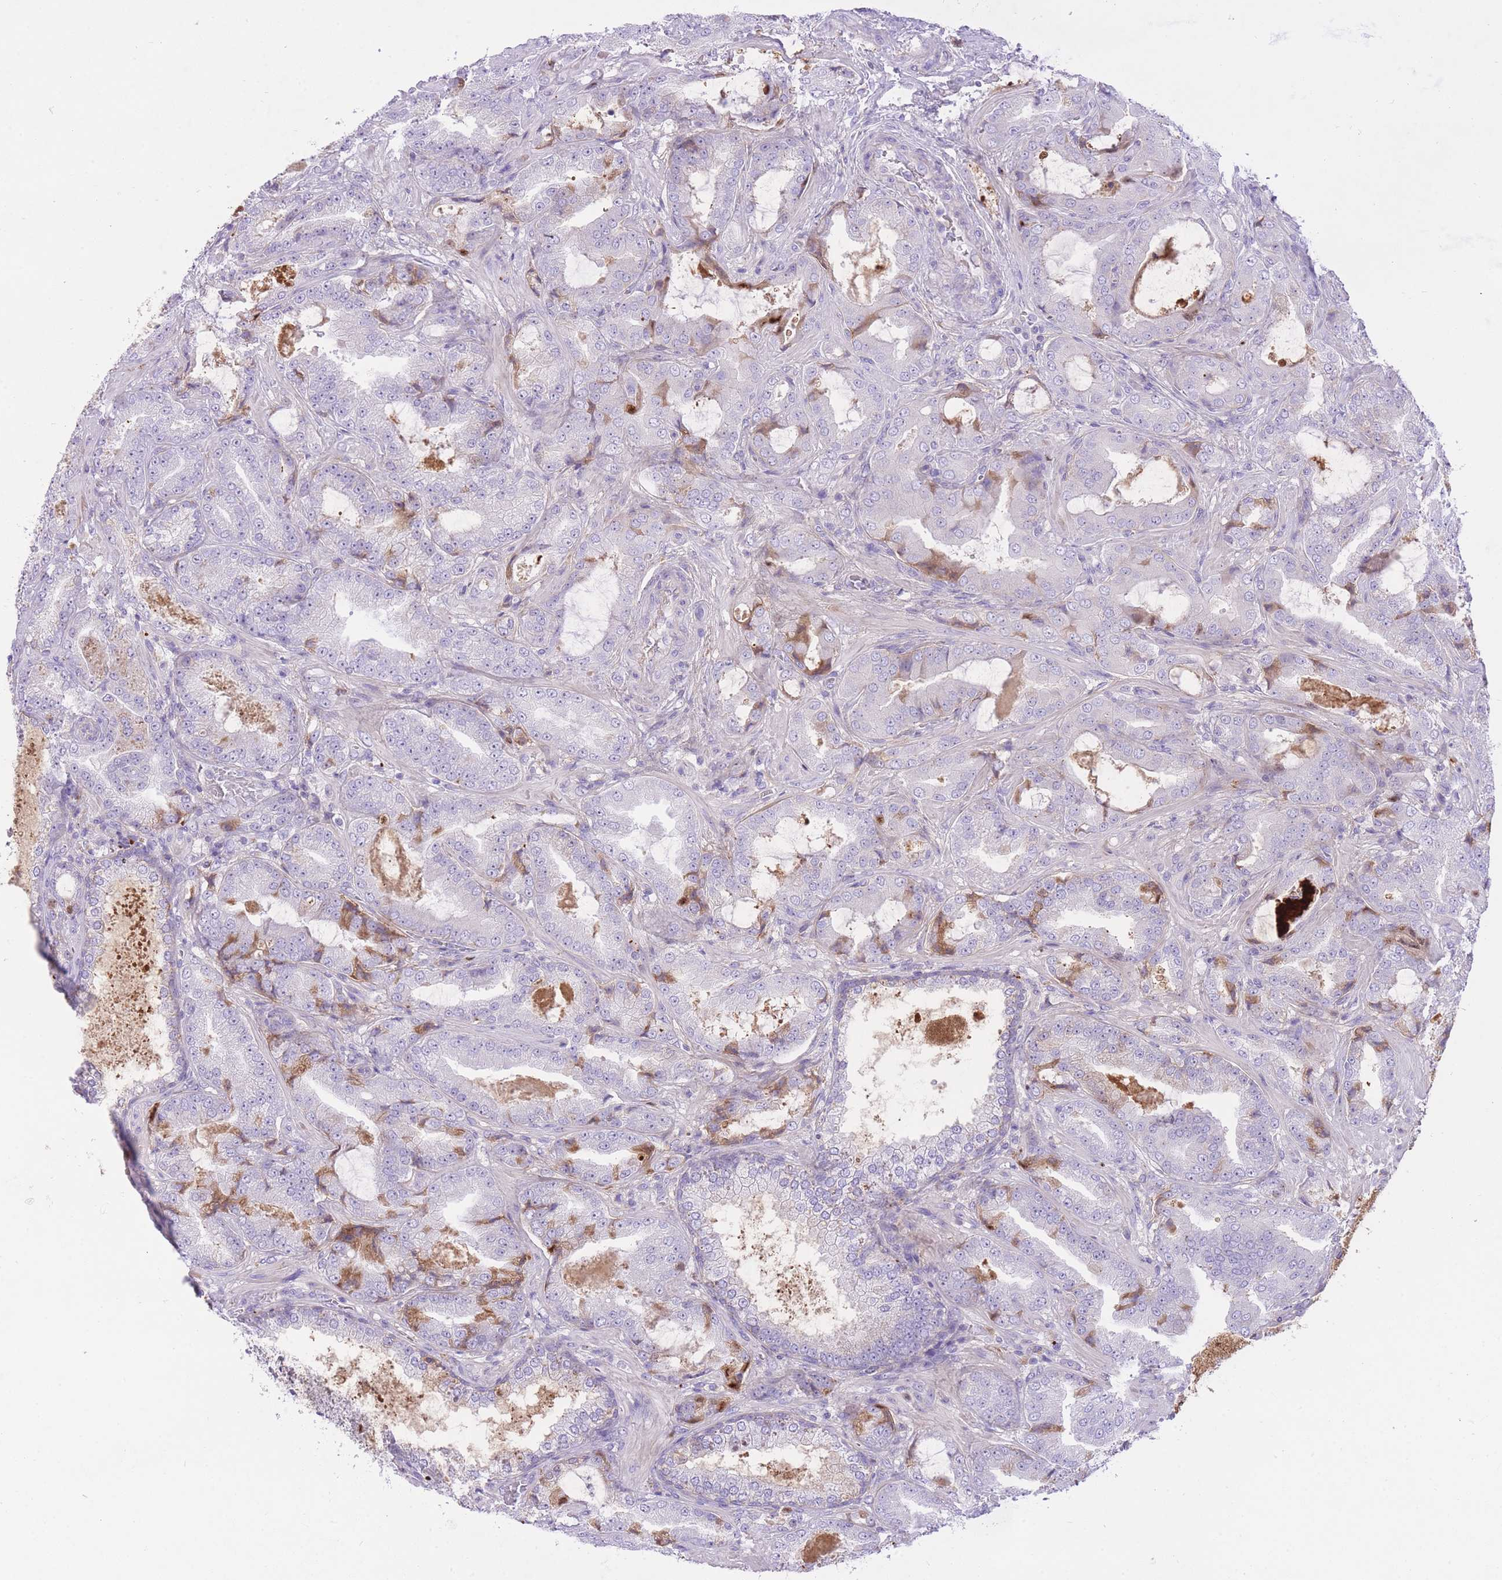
{"staining": {"intensity": "negative", "quantity": "none", "location": "none"}, "tissue": "prostate cancer", "cell_type": "Tumor cells", "image_type": "cancer", "snomed": [{"axis": "morphology", "description": "Adenocarcinoma, High grade"}, {"axis": "topography", "description": "Prostate"}], "caption": "High magnification brightfield microscopy of prostate cancer stained with DAB (brown) and counterstained with hematoxylin (blue): tumor cells show no significant expression.", "gene": "HRG", "patient": {"sex": "male", "age": 68}}